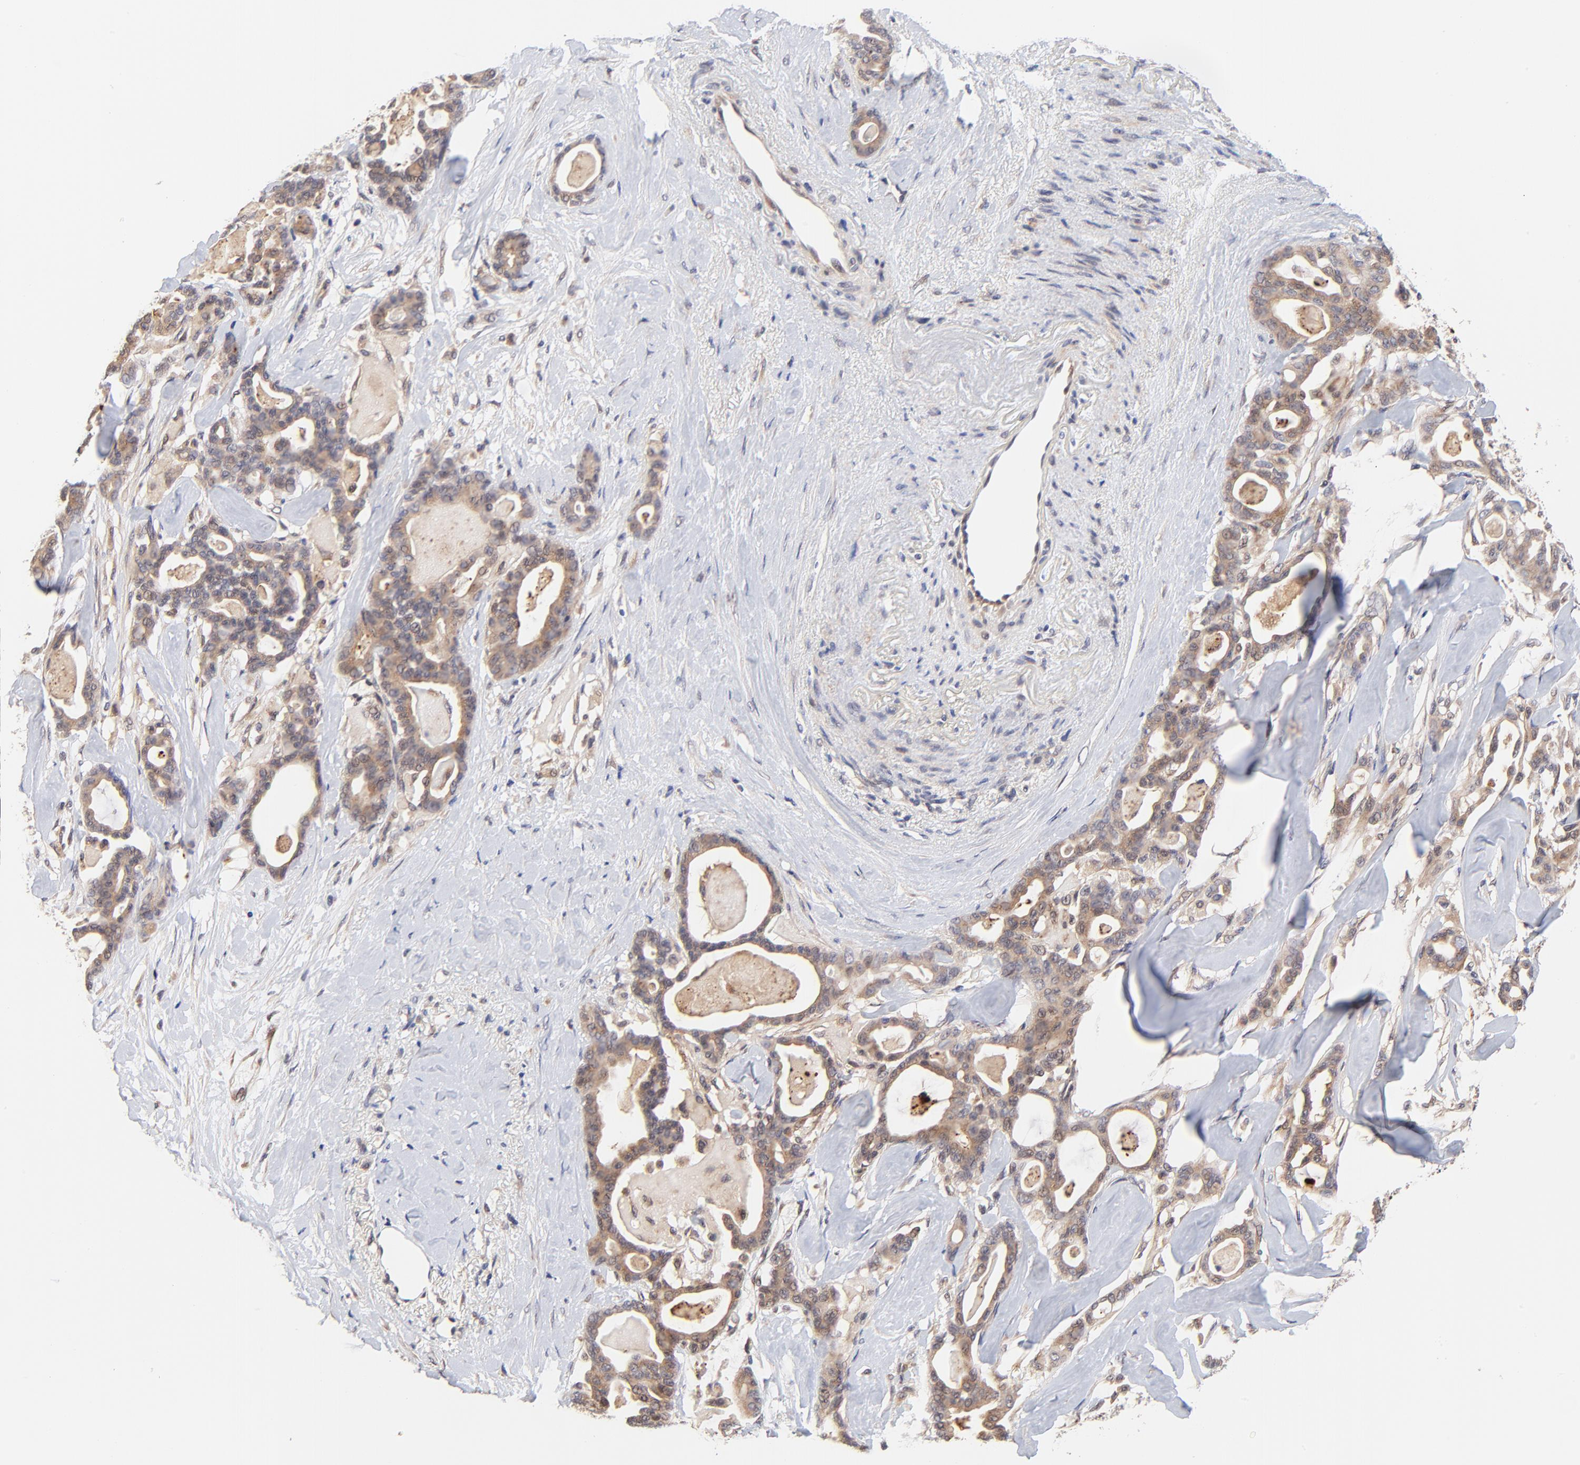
{"staining": {"intensity": "moderate", "quantity": ">75%", "location": "cytoplasmic/membranous"}, "tissue": "pancreatic cancer", "cell_type": "Tumor cells", "image_type": "cancer", "snomed": [{"axis": "morphology", "description": "Adenocarcinoma, NOS"}, {"axis": "topography", "description": "Pancreas"}], "caption": "High-magnification brightfield microscopy of pancreatic cancer (adenocarcinoma) stained with DAB (3,3'-diaminobenzidine) (brown) and counterstained with hematoxylin (blue). tumor cells exhibit moderate cytoplasmic/membranous expression is identified in about>75% of cells.", "gene": "TXNL1", "patient": {"sex": "male", "age": 63}}